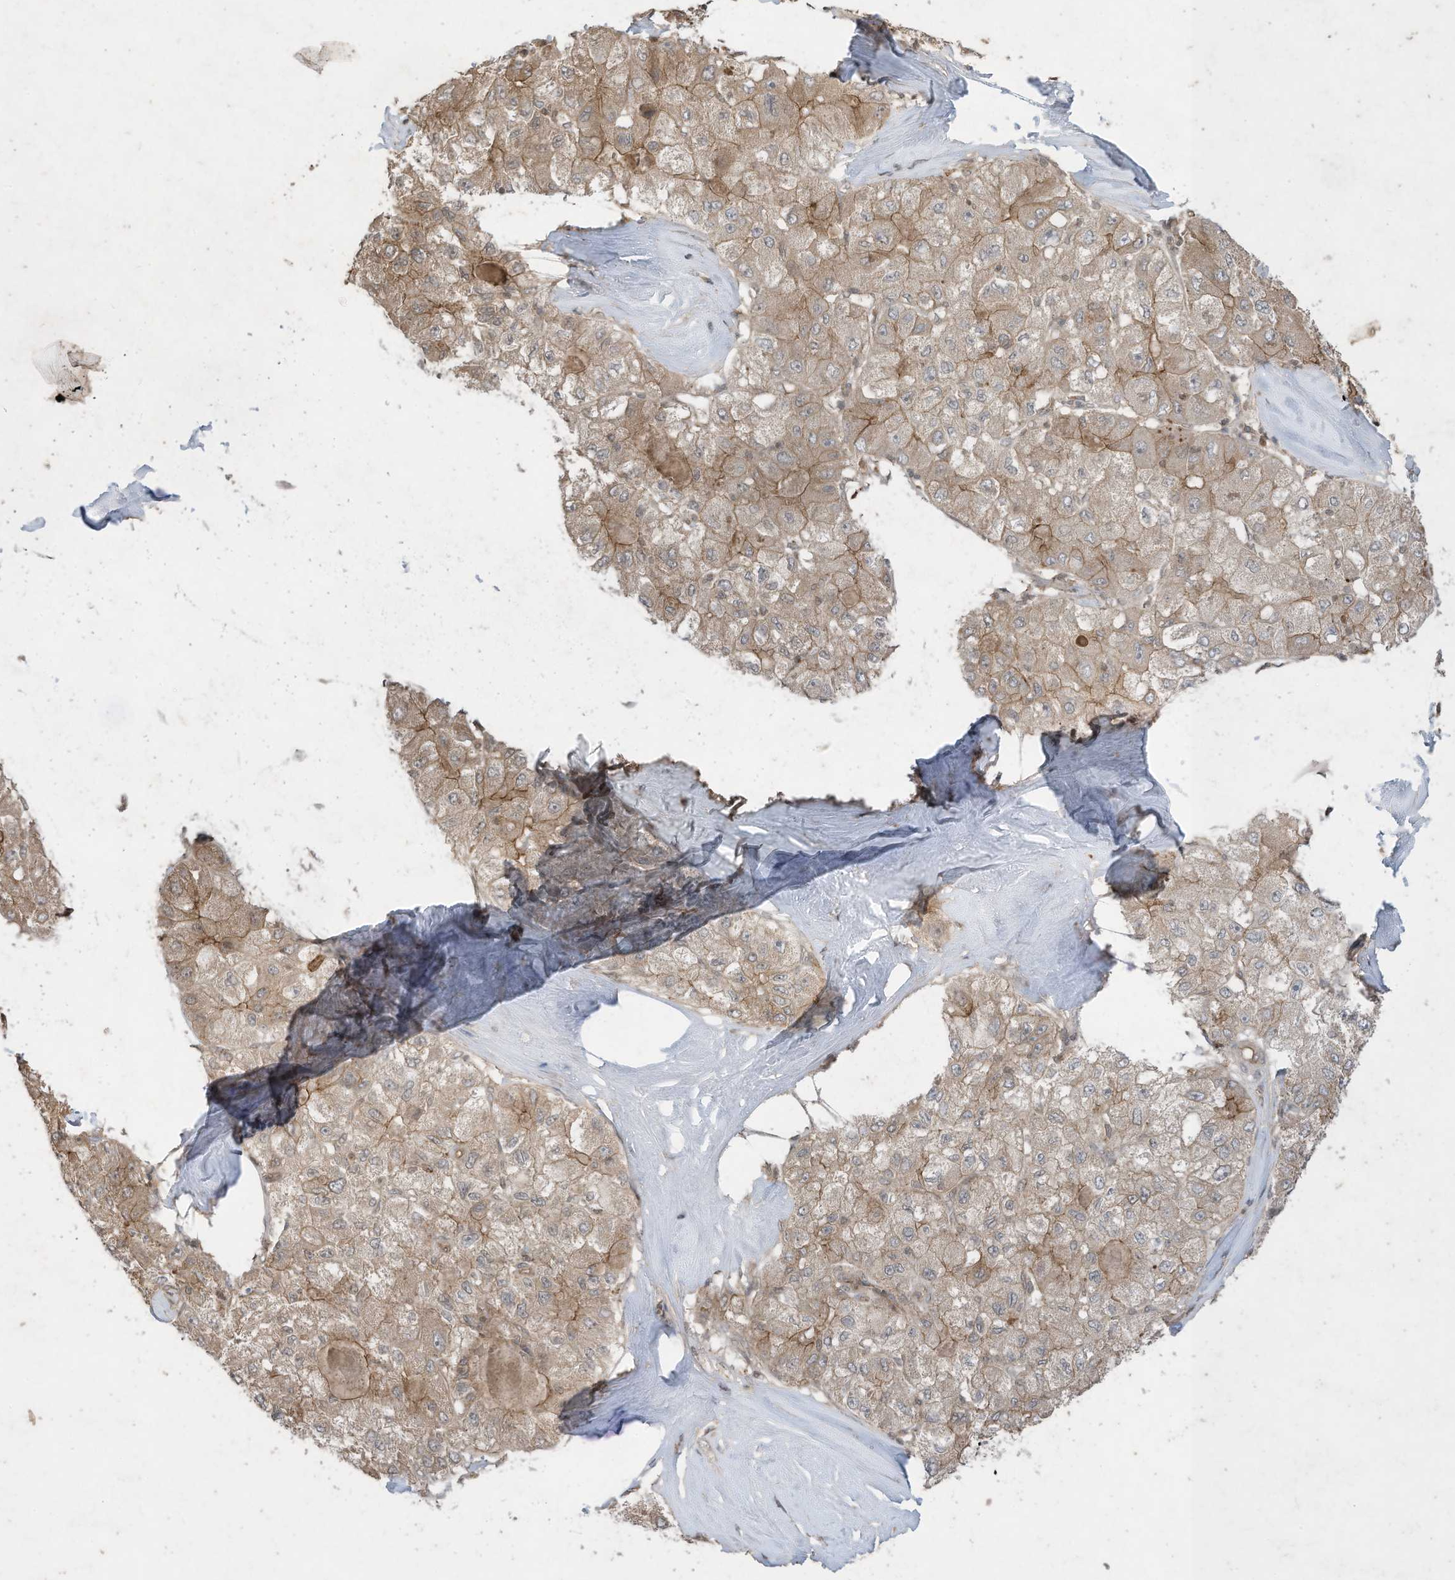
{"staining": {"intensity": "moderate", "quantity": ">75%", "location": "cytoplasmic/membranous"}, "tissue": "liver cancer", "cell_type": "Tumor cells", "image_type": "cancer", "snomed": [{"axis": "morphology", "description": "Carcinoma, Hepatocellular, NOS"}, {"axis": "topography", "description": "Liver"}], "caption": "Liver hepatocellular carcinoma stained with a protein marker exhibits moderate staining in tumor cells.", "gene": "MATN2", "patient": {"sex": "male", "age": 80}}